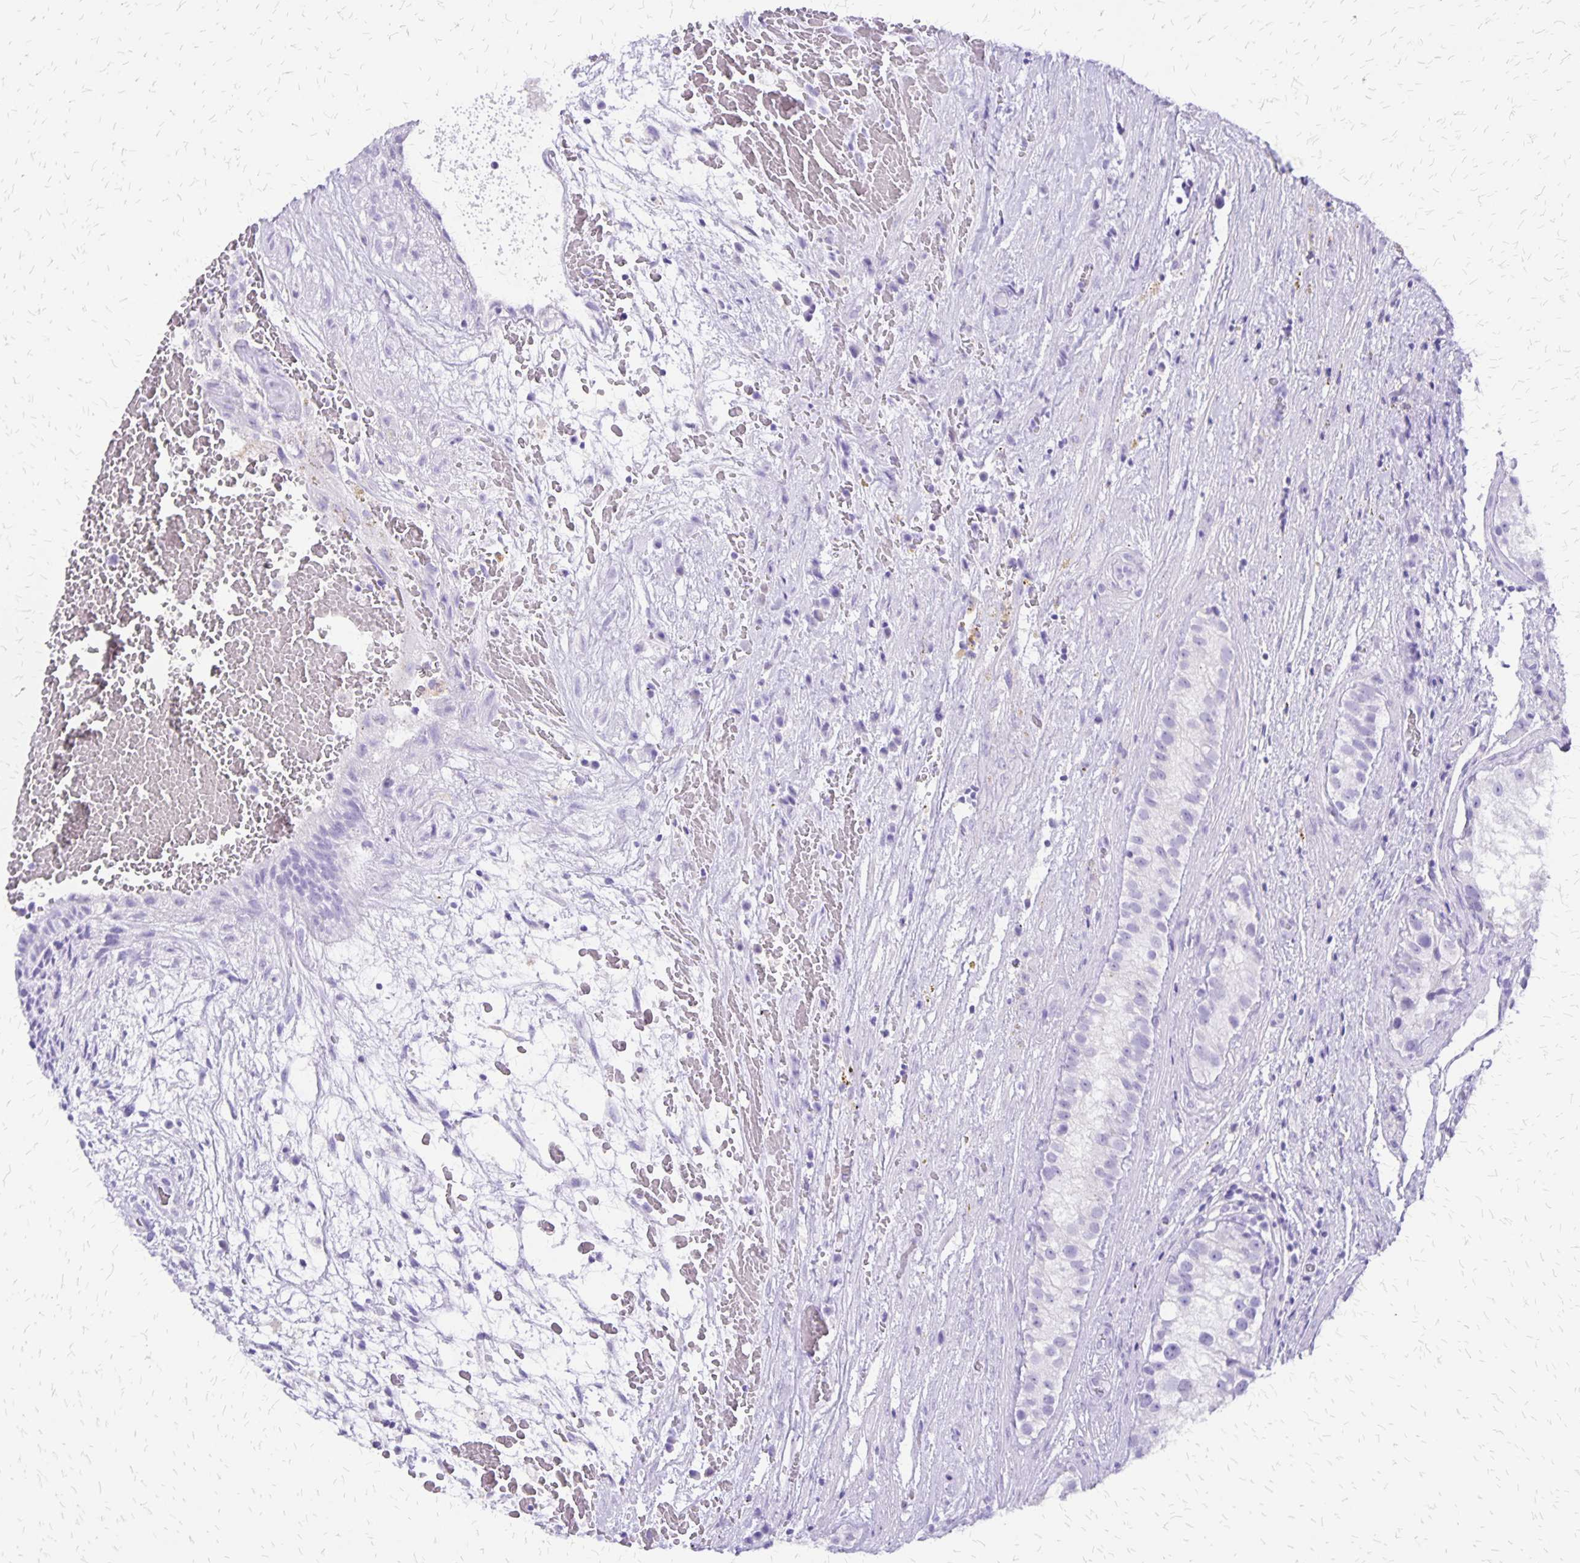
{"staining": {"intensity": "negative", "quantity": "none", "location": "none"}, "tissue": "testis cancer", "cell_type": "Tumor cells", "image_type": "cancer", "snomed": [{"axis": "morphology", "description": "Normal tissue, NOS"}, {"axis": "morphology", "description": "Carcinoma, Embryonal, NOS"}, {"axis": "topography", "description": "Testis"}], "caption": "A photomicrograph of testis embryonal carcinoma stained for a protein shows no brown staining in tumor cells.", "gene": "SLC13A2", "patient": {"sex": "male", "age": 32}}